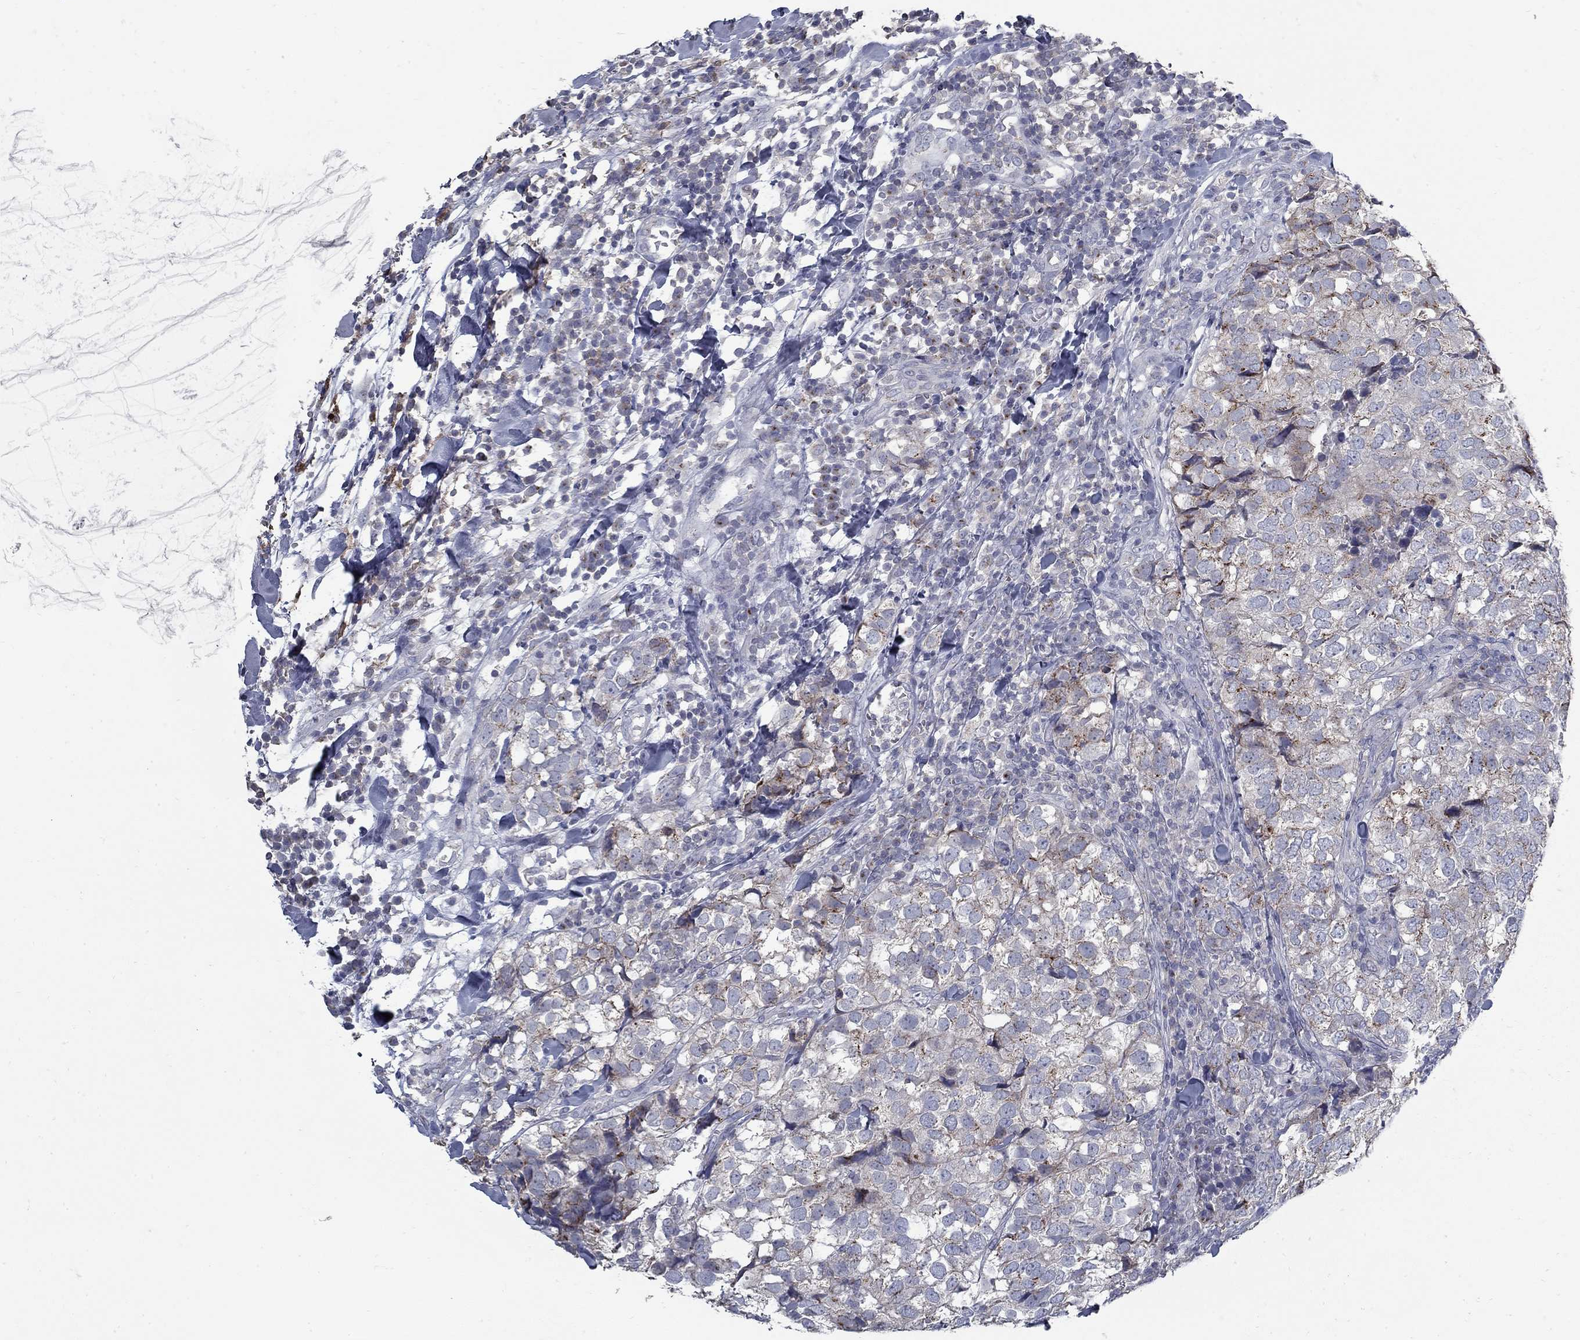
{"staining": {"intensity": "moderate", "quantity": "25%-75%", "location": "cytoplasmic/membranous"}, "tissue": "breast cancer", "cell_type": "Tumor cells", "image_type": "cancer", "snomed": [{"axis": "morphology", "description": "Duct carcinoma"}, {"axis": "topography", "description": "Breast"}], "caption": "An image of breast cancer (intraductal carcinoma) stained for a protein demonstrates moderate cytoplasmic/membranous brown staining in tumor cells.", "gene": "KIAA0319L", "patient": {"sex": "female", "age": 30}}